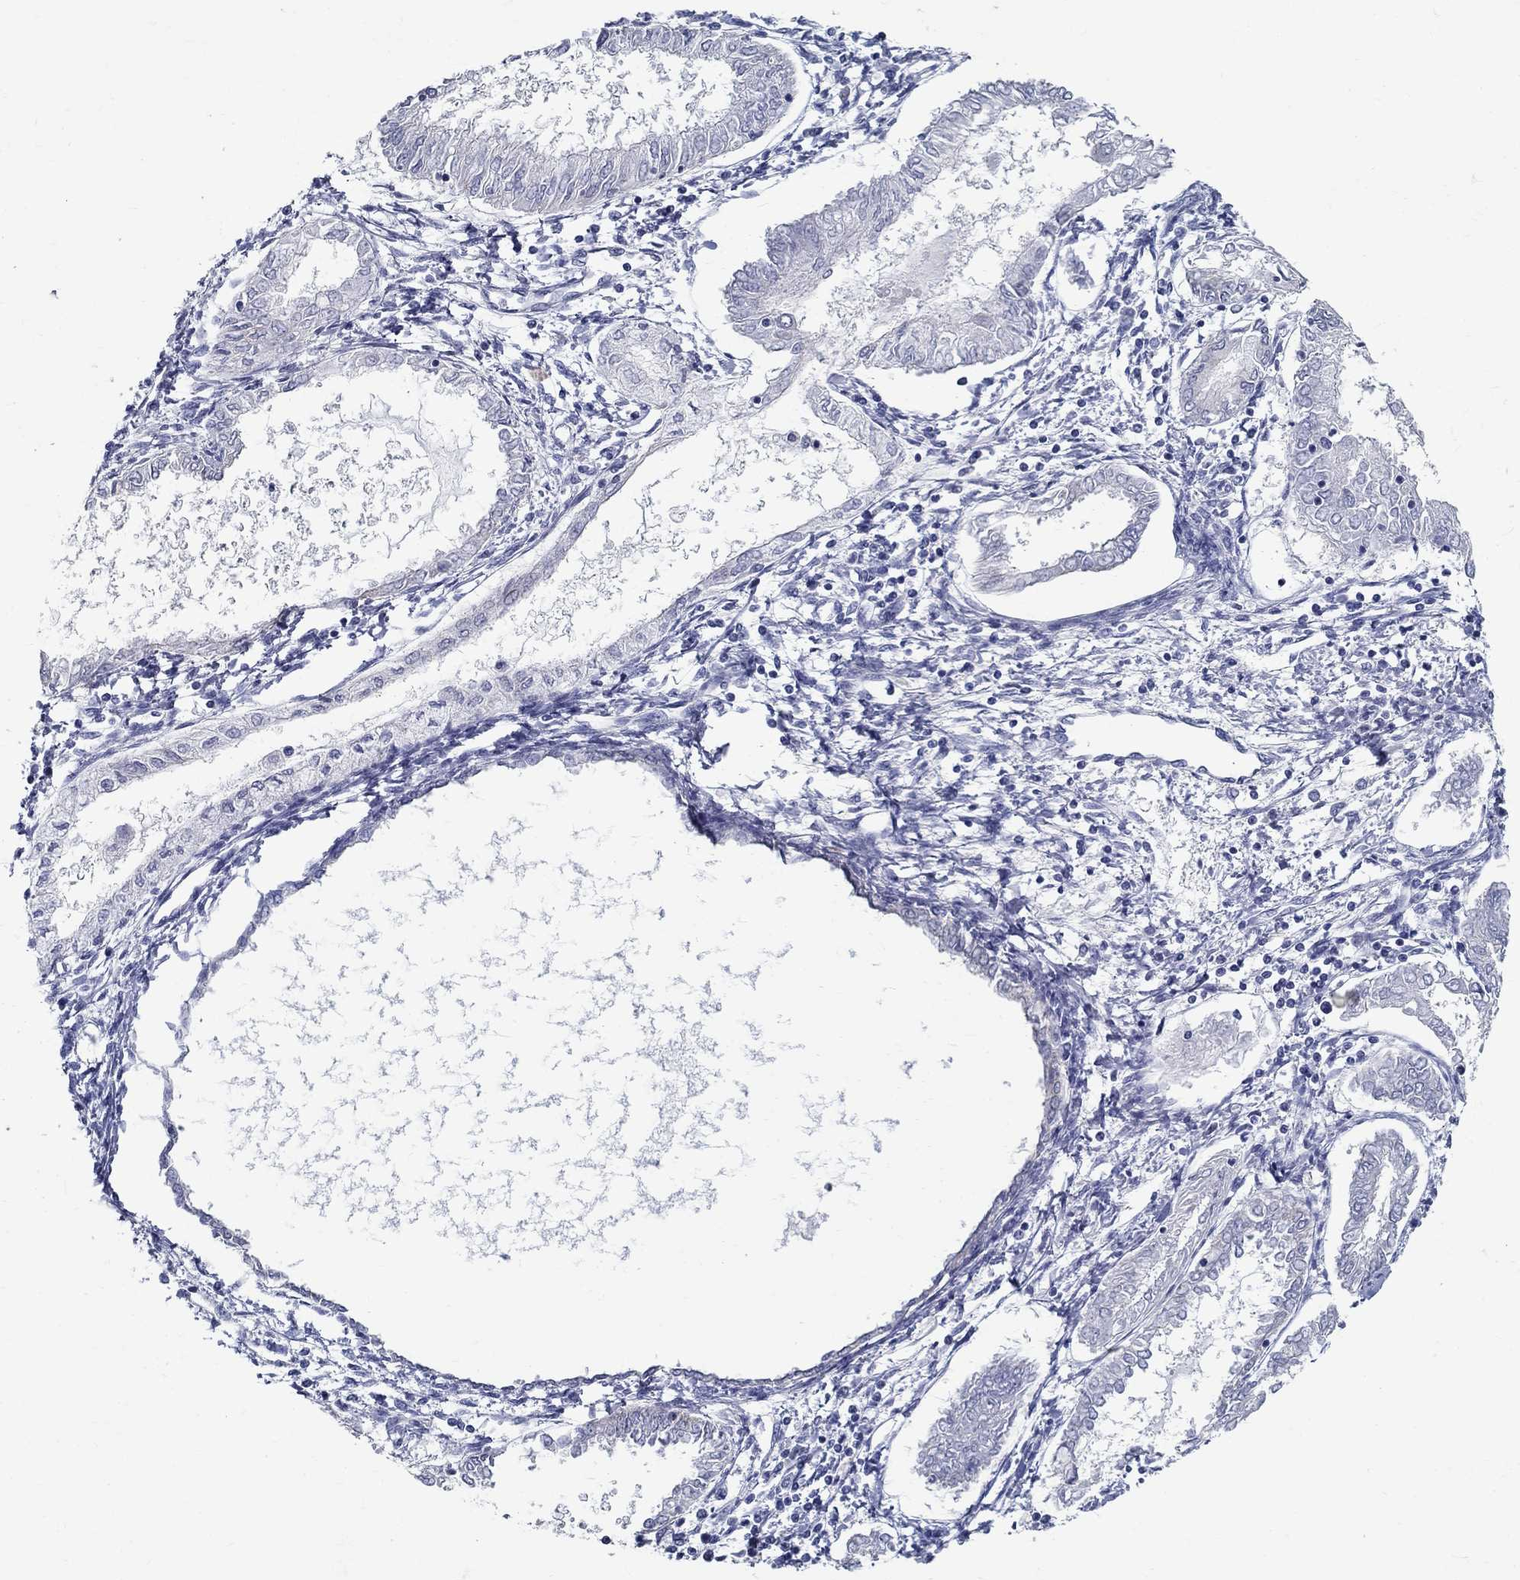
{"staining": {"intensity": "negative", "quantity": "none", "location": "none"}, "tissue": "endometrial cancer", "cell_type": "Tumor cells", "image_type": "cancer", "snomed": [{"axis": "morphology", "description": "Adenocarcinoma, NOS"}, {"axis": "topography", "description": "Endometrium"}], "caption": "Tumor cells are negative for protein expression in human endometrial adenocarcinoma.", "gene": "GUCA1A", "patient": {"sex": "female", "age": 68}}